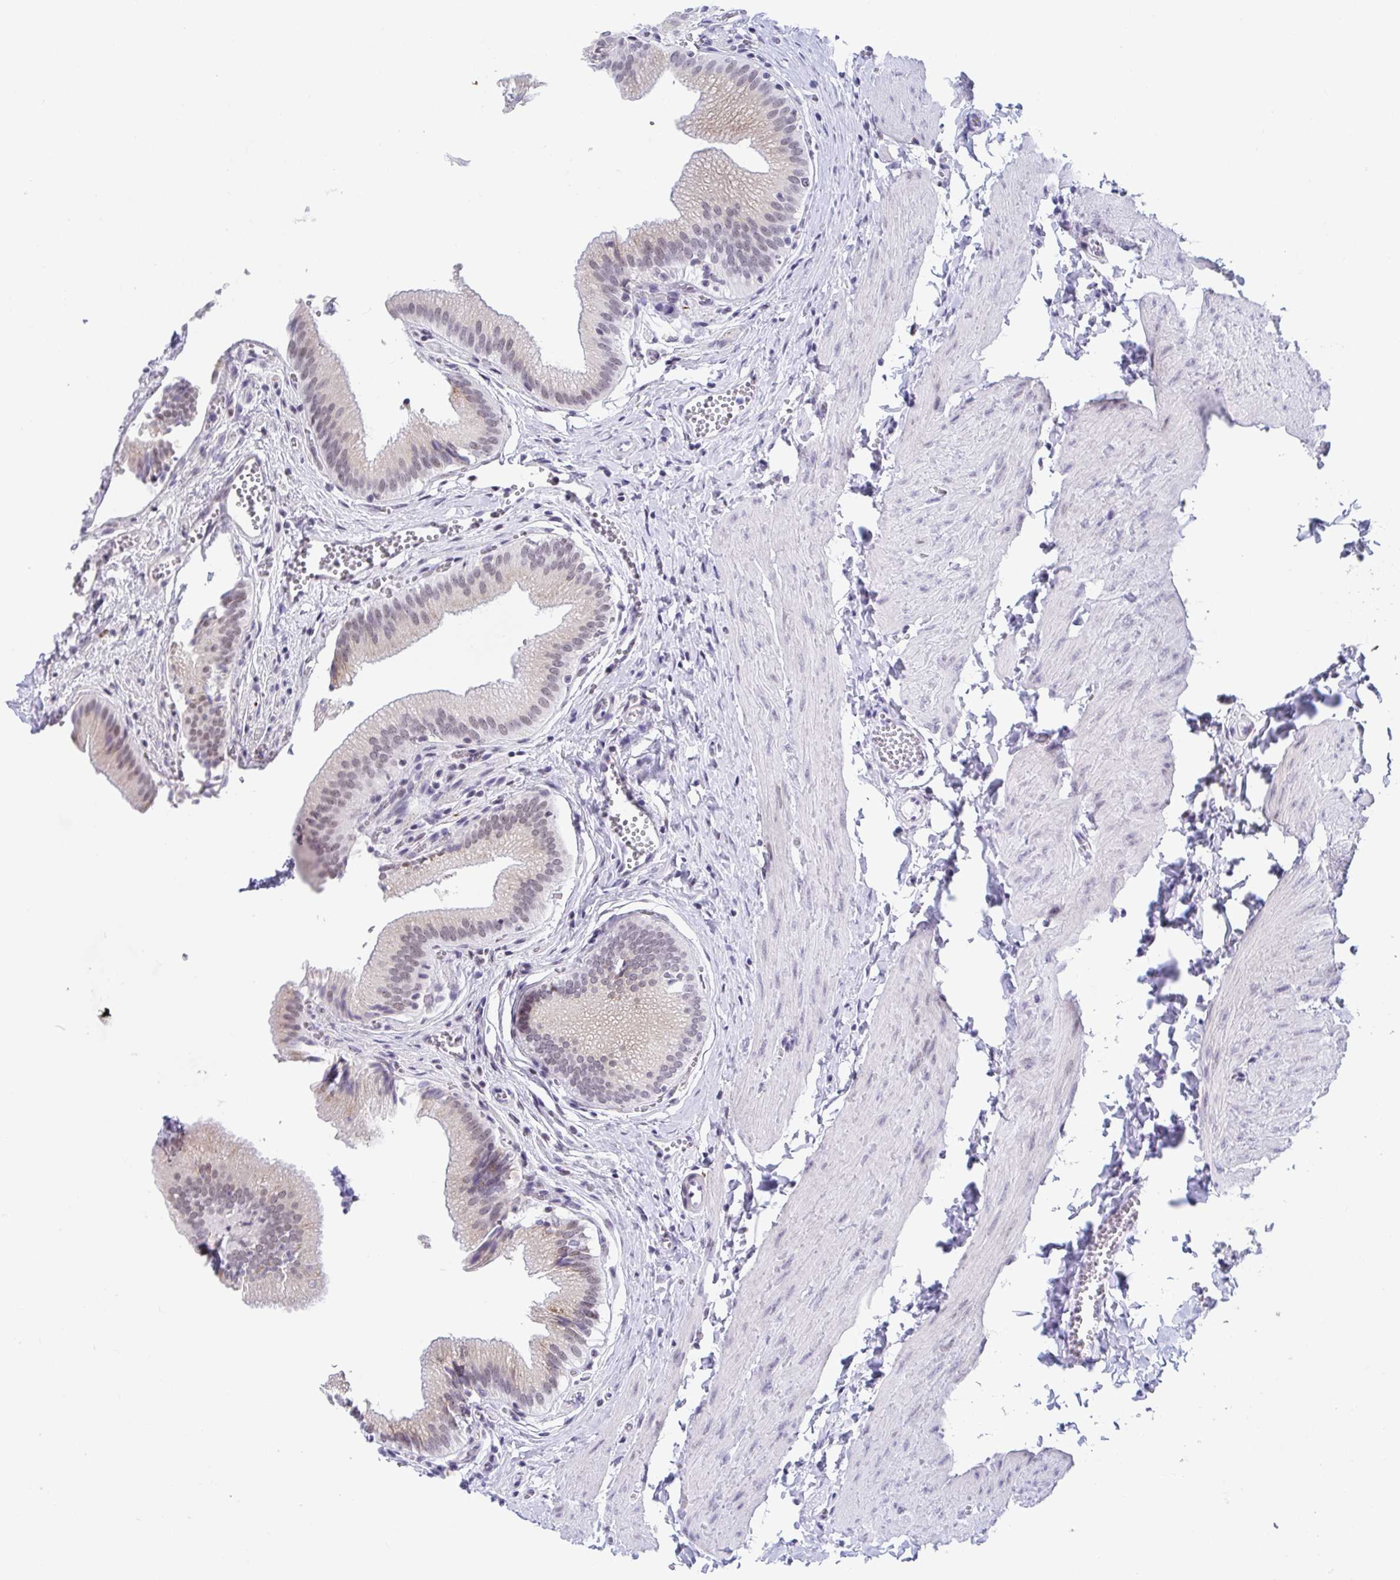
{"staining": {"intensity": "weak", "quantity": "25%-75%", "location": "cytoplasmic/membranous,nuclear"}, "tissue": "gallbladder", "cell_type": "Glandular cells", "image_type": "normal", "snomed": [{"axis": "morphology", "description": "Normal tissue, NOS"}, {"axis": "topography", "description": "Gallbladder"}, {"axis": "topography", "description": "Peripheral nerve tissue"}], "caption": "Protein analysis of benign gallbladder shows weak cytoplasmic/membranous,nuclear positivity in approximately 25%-75% of glandular cells. (brown staining indicates protein expression, while blue staining denotes nuclei).", "gene": "WDR72", "patient": {"sex": "male", "age": 17}}